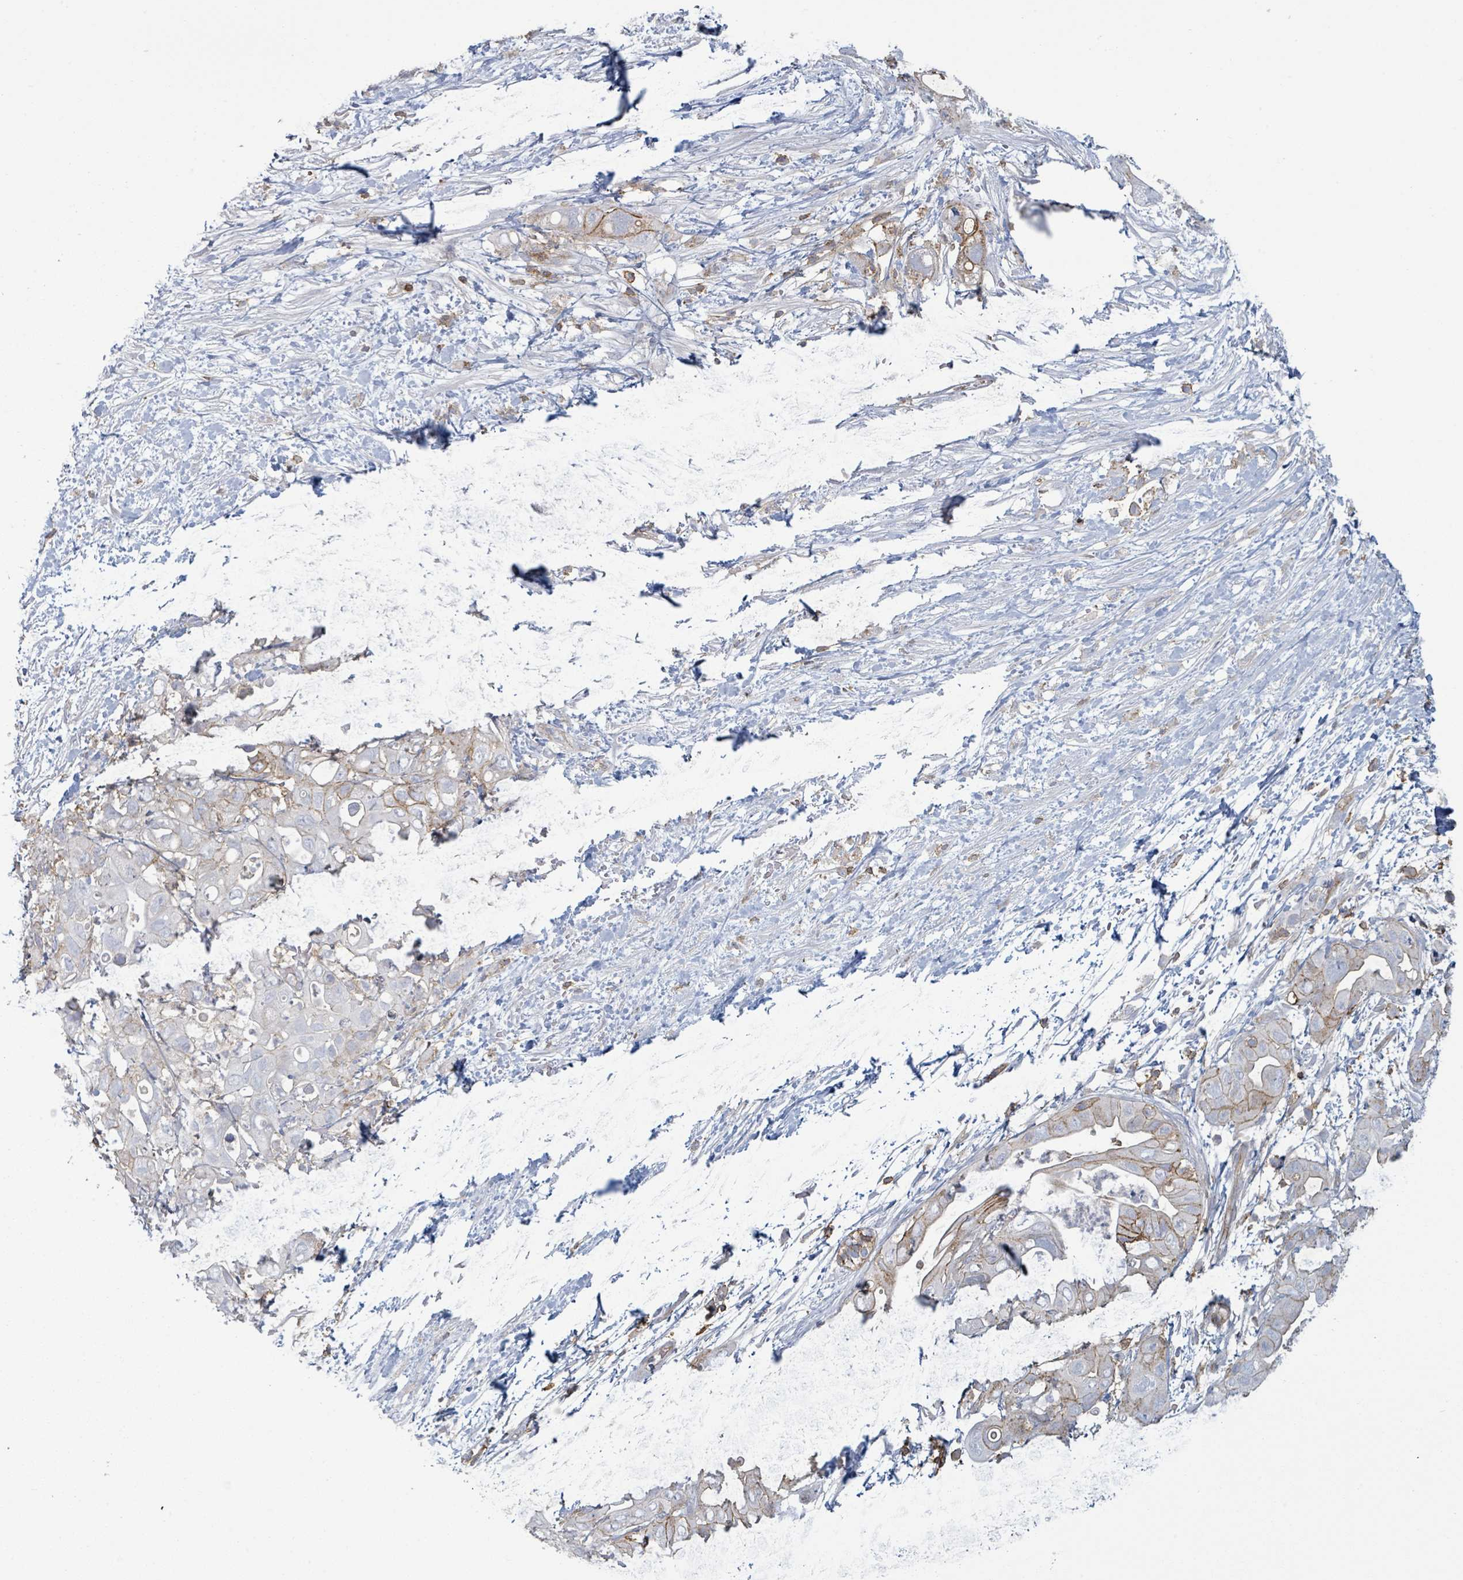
{"staining": {"intensity": "moderate", "quantity": "25%-75%", "location": "cytoplasmic/membranous"}, "tissue": "pancreatic cancer", "cell_type": "Tumor cells", "image_type": "cancer", "snomed": [{"axis": "morphology", "description": "Adenocarcinoma, NOS"}, {"axis": "topography", "description": "Pancreas"}], "caption": "This histopathology image reveals immunohistochemistry (IHC) staining of human pancreatic adenocarcinoma, with medium moderate cytoplasmic/membranous staining in approximately 25%-75% of tumor cells.", "gene": "TNFRSF14", "patient": {"sex": "female", "age": 72}}